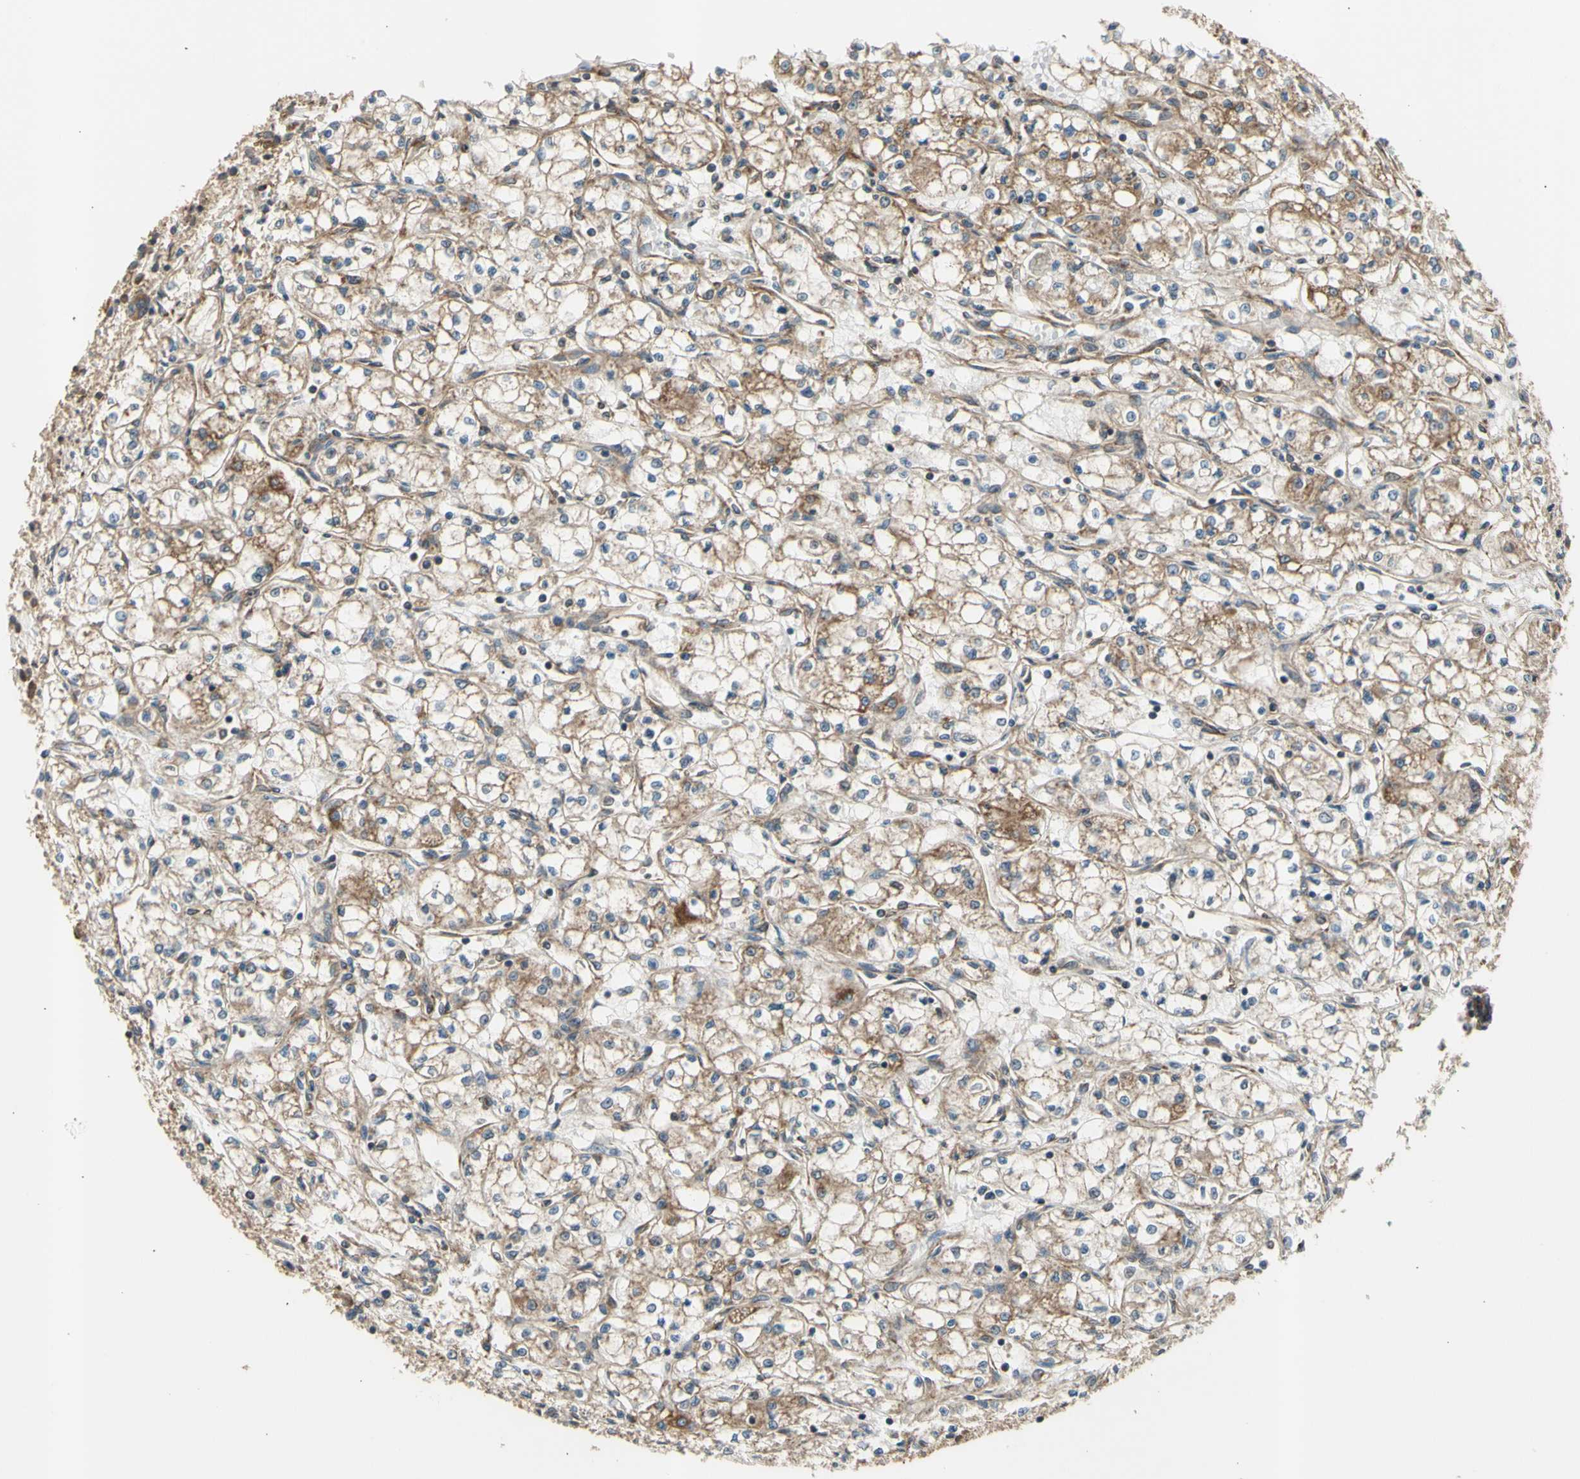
{"staining": {"intensity": "moderate", "quantity": ">75%", "location": "cytoplasmic/membranous"}, "tissue": "renal cancer", "cell_type": "Tumor cells", "image_type": "cancer", "snomed": [{"axis": "morphology", "description": "Normal tissue, NOS"}, {"axis": "morphology", "description": "Adenocarcinoma, NOS"}, {"axis": "topography", "description": "Kidney"}], "caption": "Renal cancer (adenocarcinoma) stained with a protein marker demonstrates moderate staining in tumor cells.", "gene": "EFNB2", "patient": {"sex": "male", "age": 59}}